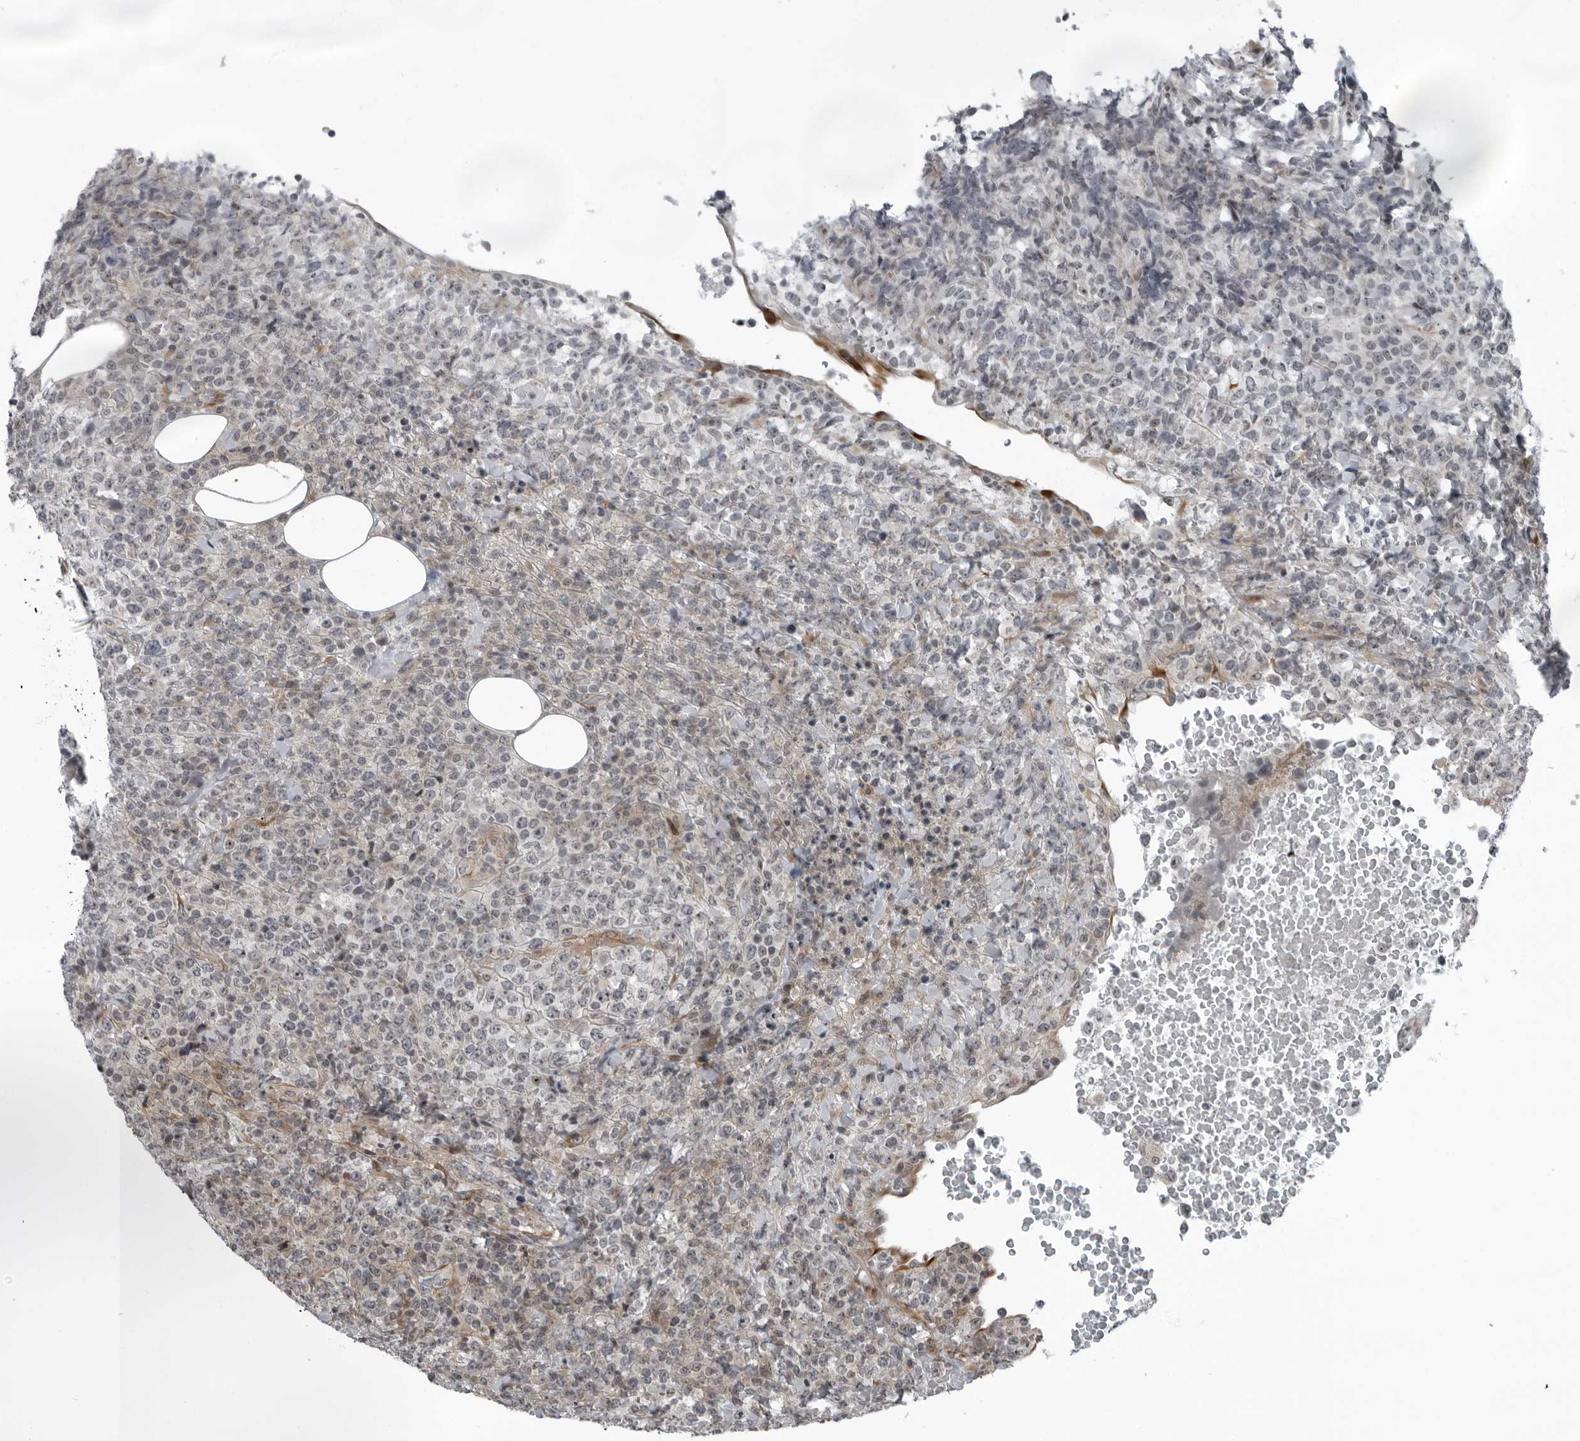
{"staining": {"intensity": "weak", "quantity": "<25%", "location": "nuclear"}, "tissue": "lymphoma", "cell_type": "Tumor cells", "image_type": "cancer", "snomed": [{"axis": "morphology", "description": "Malignant lymphoma, non-Hodgkin's type, High grade"}, {"axis": "topography", "description": "Lymph node"}], "caption": "DAB immunohistochemical staining of high-grade malignant lymphoma, non-Hodgkin's type demonstrates no significant staining in tumor cells.", "gene": "FAM102B", "patient": {"sex": "male", "age": 13}}